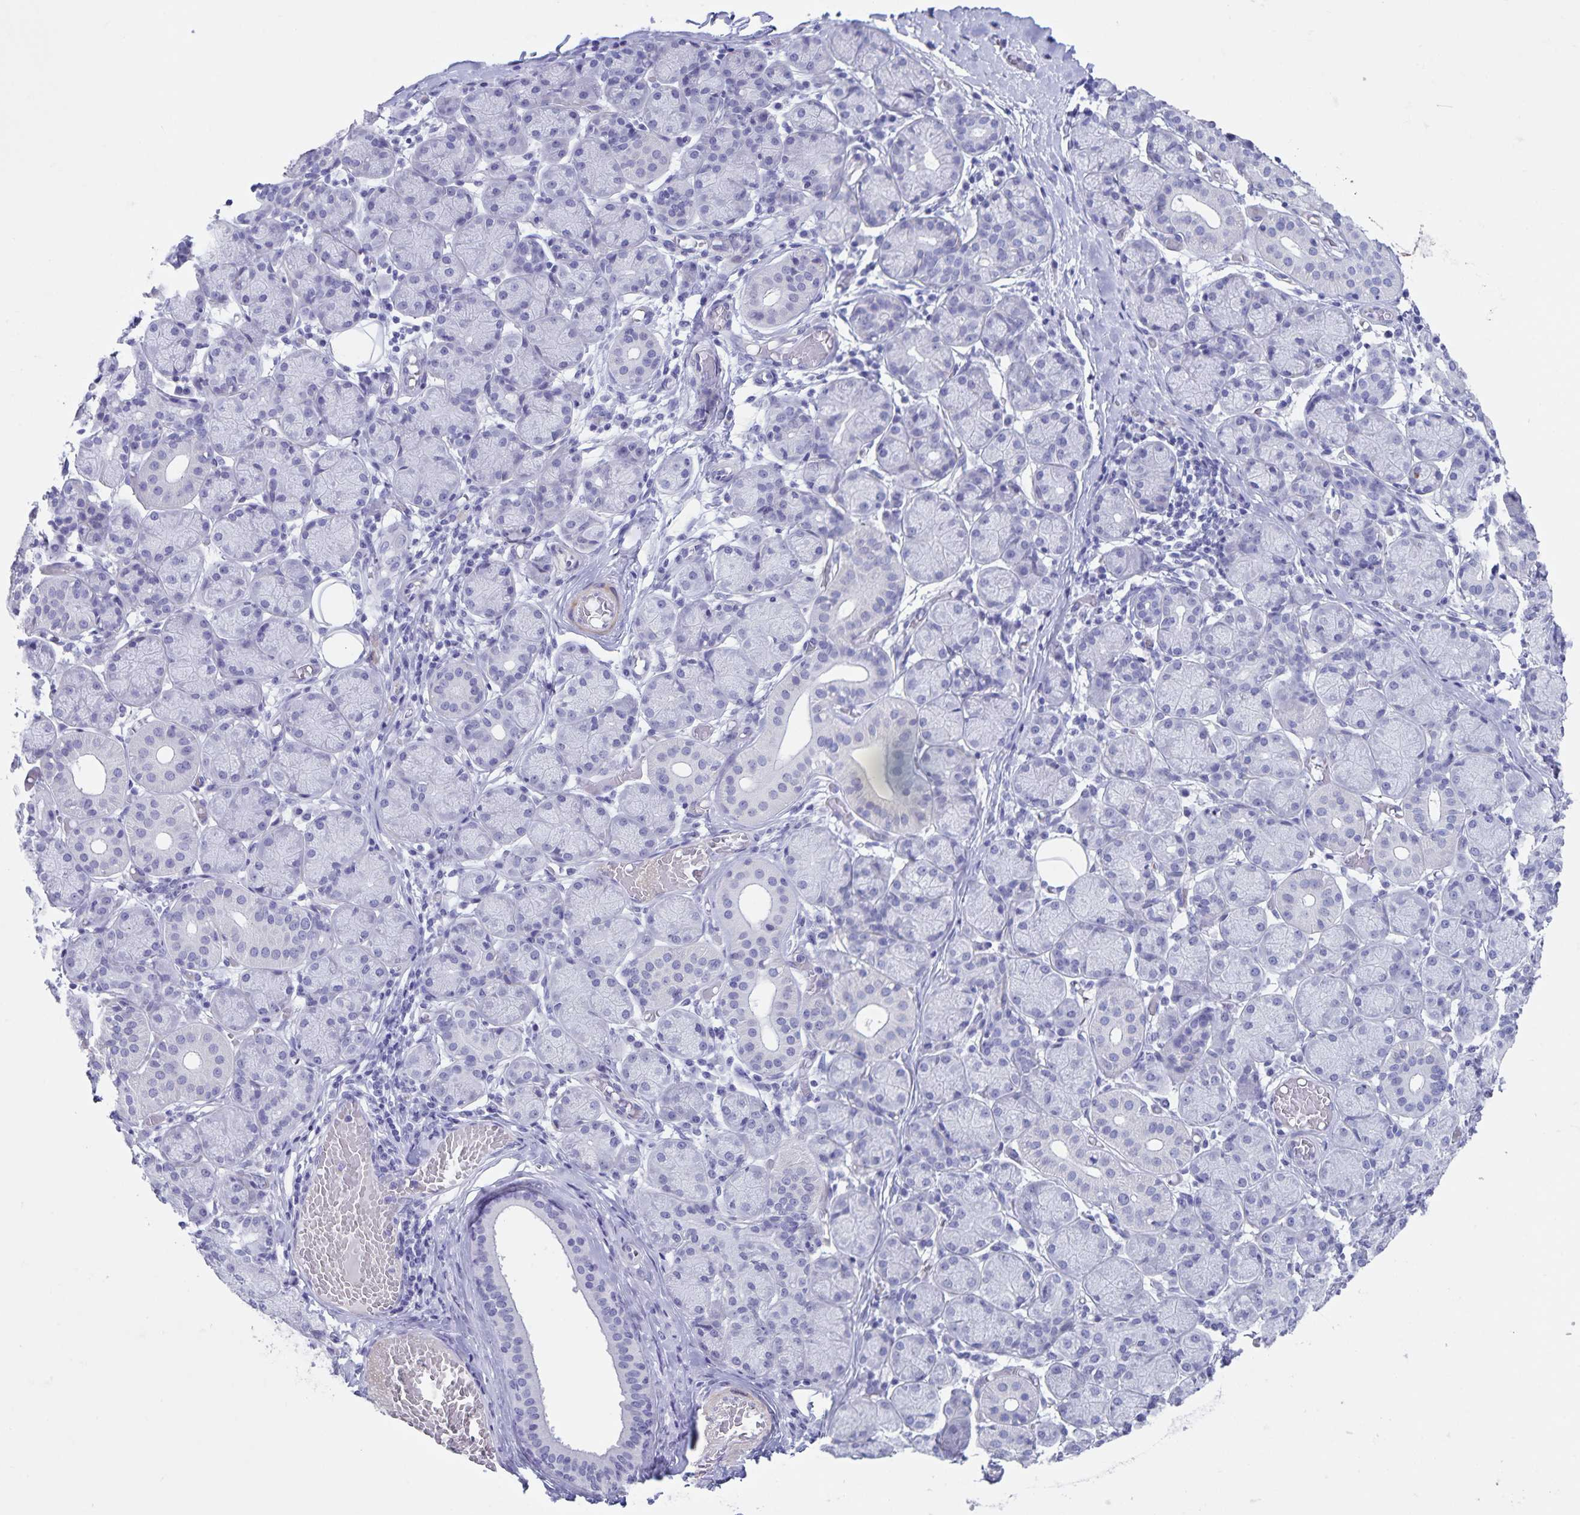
{"staining": {"intensity": "negative", "quantity": "none", "location": "none"}, "tissue": "salivary gland", "cell_type": "Glandular cells", "image_type": "normal", "snomed": [{"axis": "morphology", "description": "Normal tissue, NOS"}, {"axis": "topography", "description": "Salivary gland"}], "caption": "This is an IHC histopathology image of benign salivary gland. There is no positivity in glandular cells.", "gene": "C11orf42", "patient": {"sex": "female", "age": 24}}